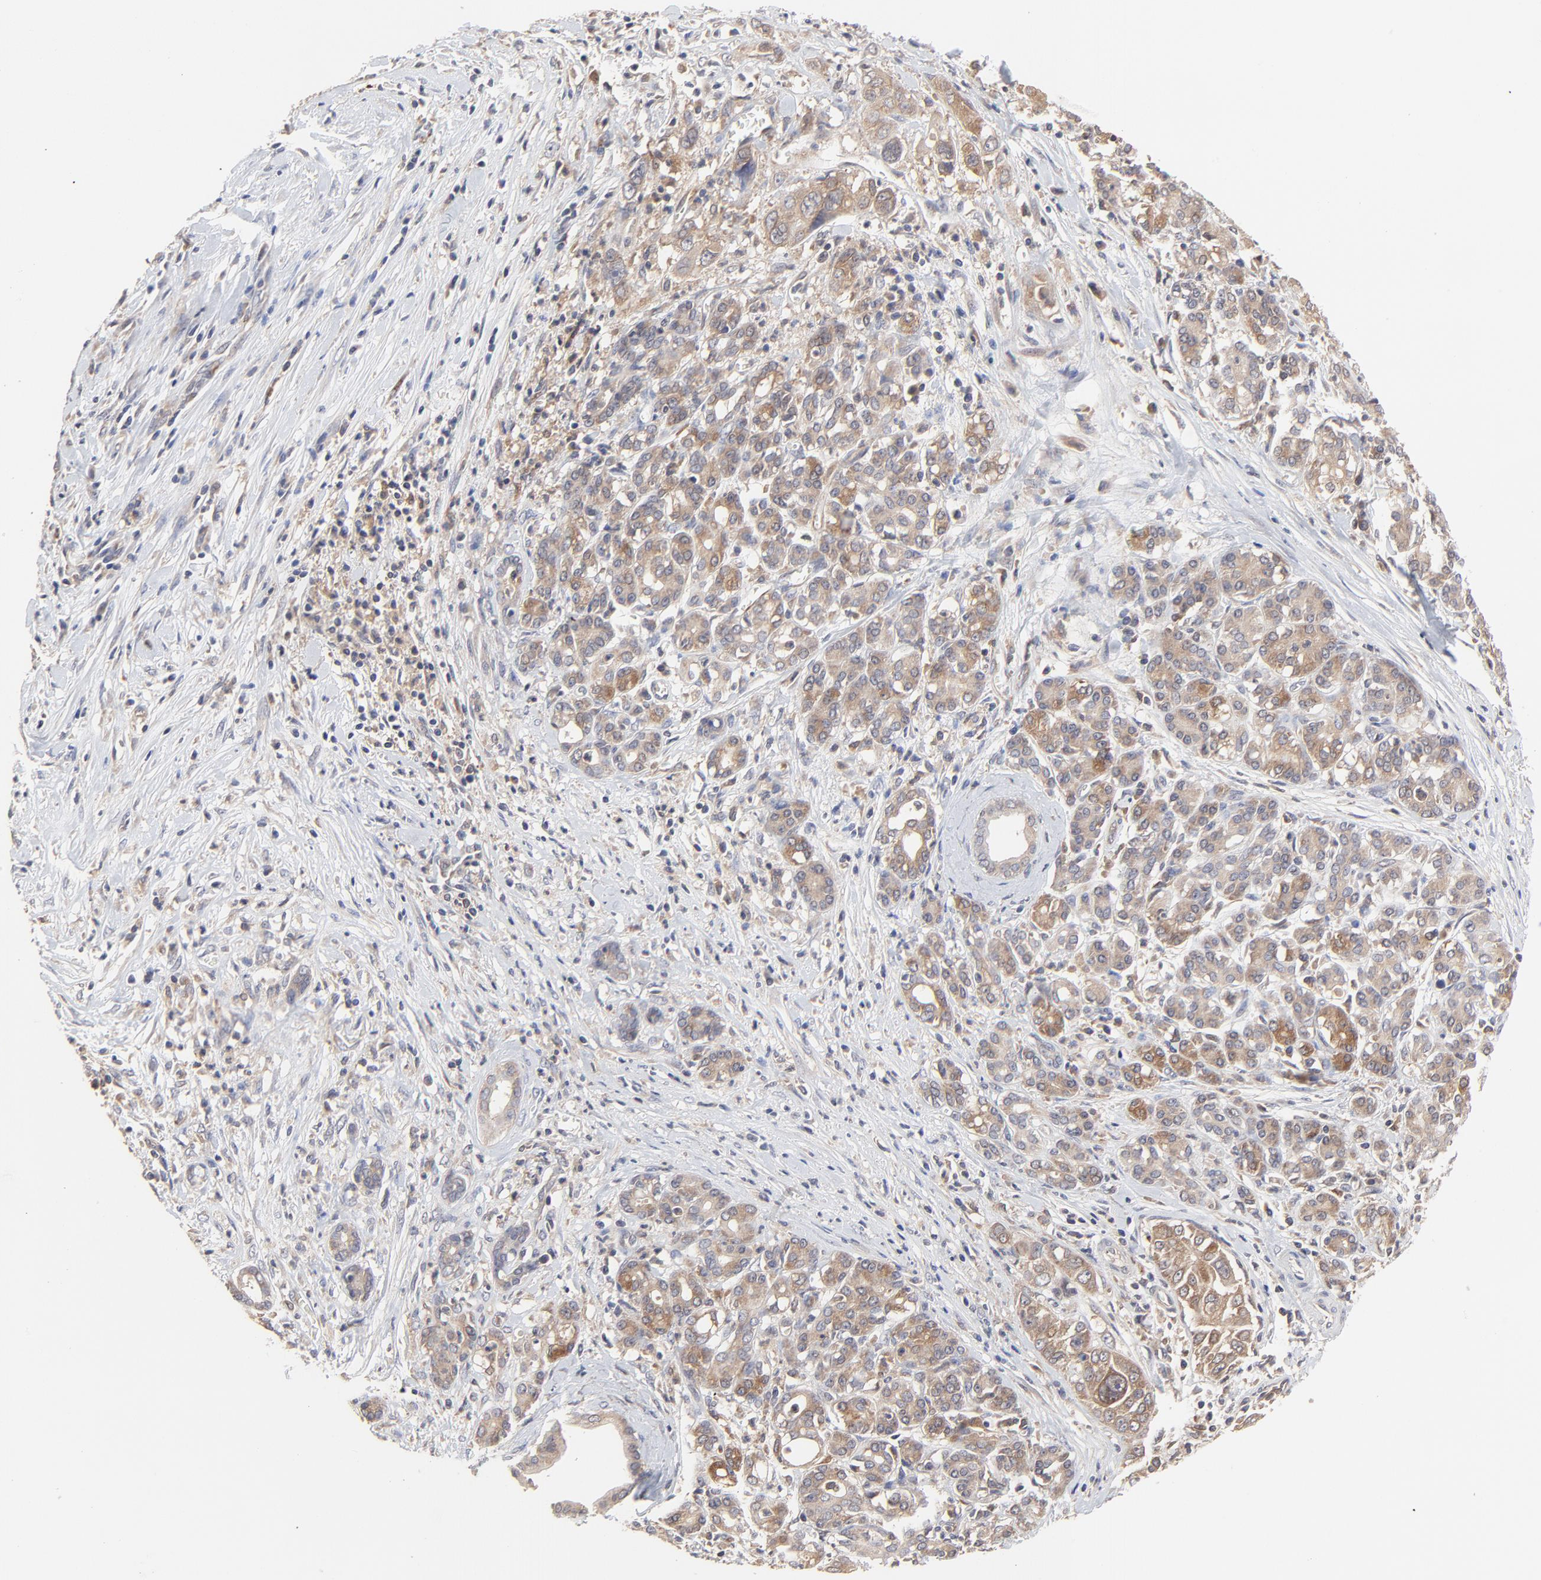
{"staining": {"intensity": "moderate", "quantity": ">75%", "location": "cytoplasmic/membranous"}, "tissue": "pancreatic cancer", "cell_type": "Tumor cells", "image_type": "cancer", "snomed": [{"axis": "morphology", "description": "Adenocarcinoma, NOS"}, {"axis": "topography", "description": "Pancreas"}], "caption": "The image exhibits staining of pancreatic cancer (adenocarcinoma), revealing moderate cytoplasmic/membranous protein positivity (brown color) within tumor cells. The protein of interest is stained brown, and the nuclei are stained in blue (DAB IHC with brightfield microscopy, high magnification).", "gene": "RAB9A", "patient": {"sex": "female", "age": 52}}